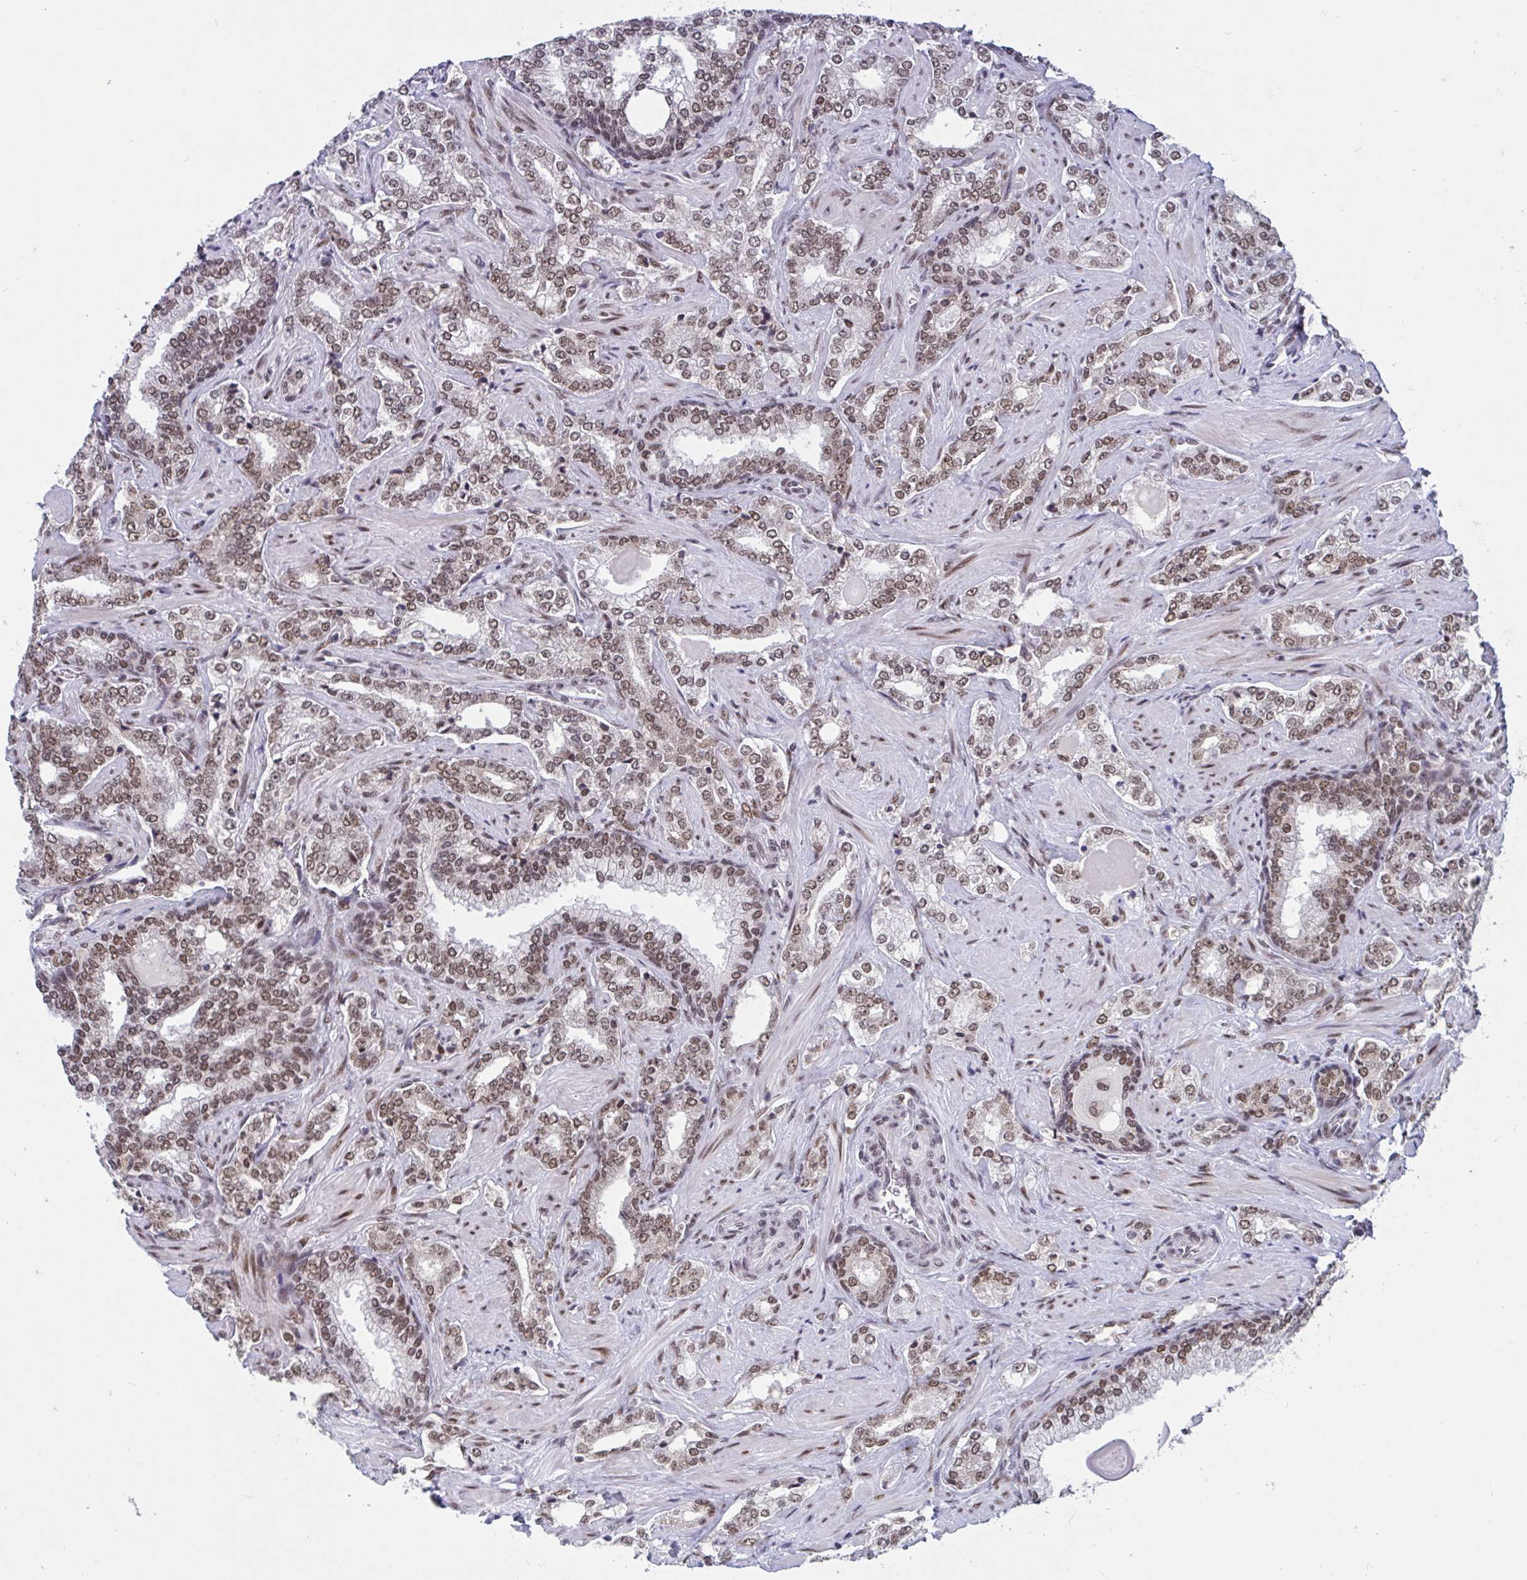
{"staining": {"intensity": "moderate", "quantity": ">75%", "location": "nuclear"}, "tissue": "prostate cancer", "cell_type": "Tumor cells", "image_type": "cancer", "snomed": [{"axis": "morphology", "description": "Adenocarcinoma, High grade"}, {"axis": "topography", "description": "Prostate"}], "caption": "High-grade adenocarcinoma (prostate) stained with immunohistochemistry exhibits moderate nuclear staining in about >75% of tumor cells.", "gene": "PHF10", "patient": {"sex": "male", "age": 60}}